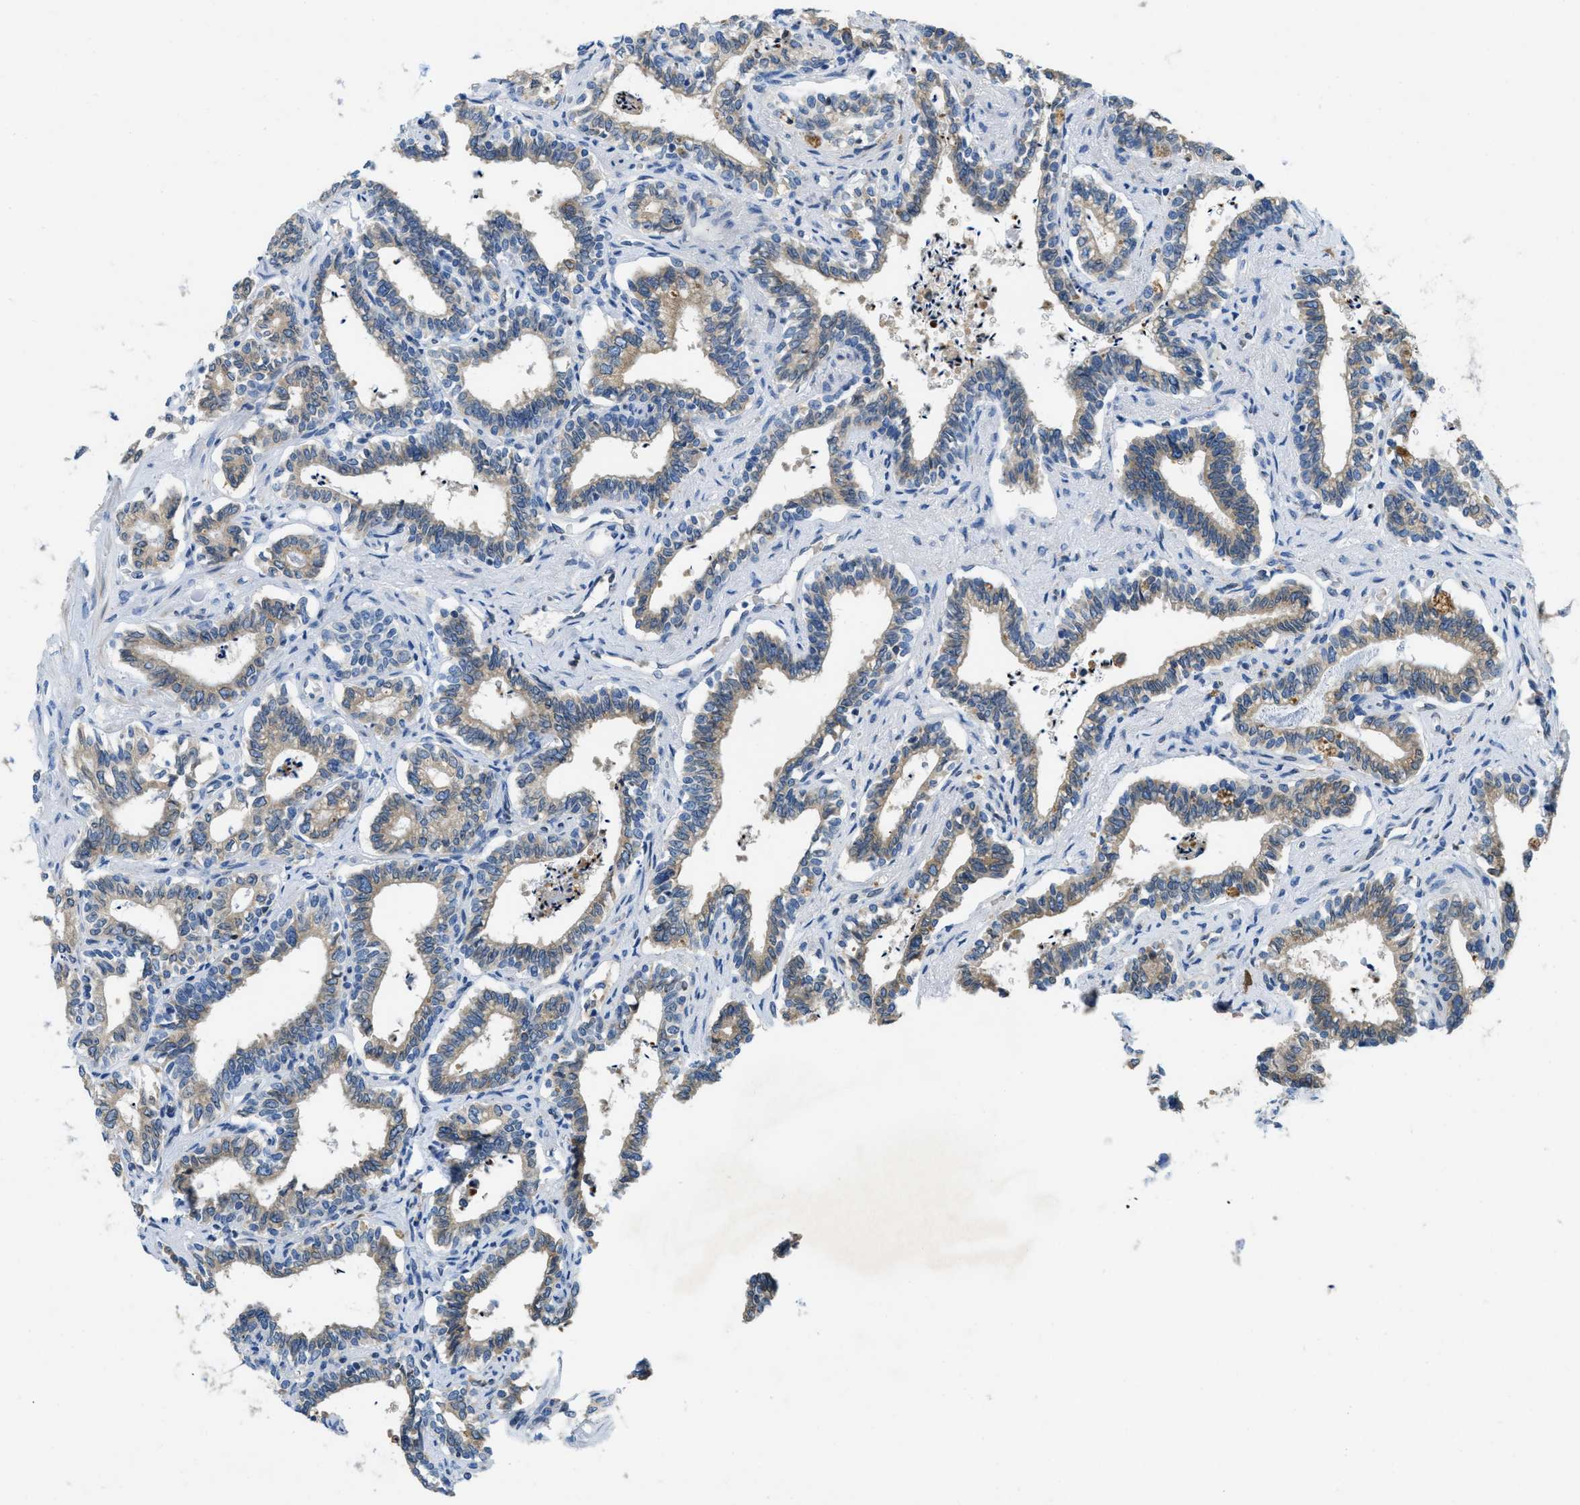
{"staining": {"intensity": "moderate", "quantity": "25%-75%", "location": "cytoplasmic/membranous"}, "tissue": "seminal vesicle", "cell_type": "Glandular cells", "image_type": "normal", "snomed": [{"axis": "morphology", "description": "Normal tissue, NOS"}, {"axis": "morphology", "description": "Adenocarcinoma, High grade"}, {"axis": "topography", "description": "Prostate"}, {"axis": "topography", "description": "Seminal veicle"}], "caption": "Glandular cells exhibit medium levels of moderate cytoplasmic/membranous positivity in approximately 25%-75% of cells in unremarkable seminal vesicle.", "gene": "MPDU1", "patient": {"sex": "male", "age": 55}}